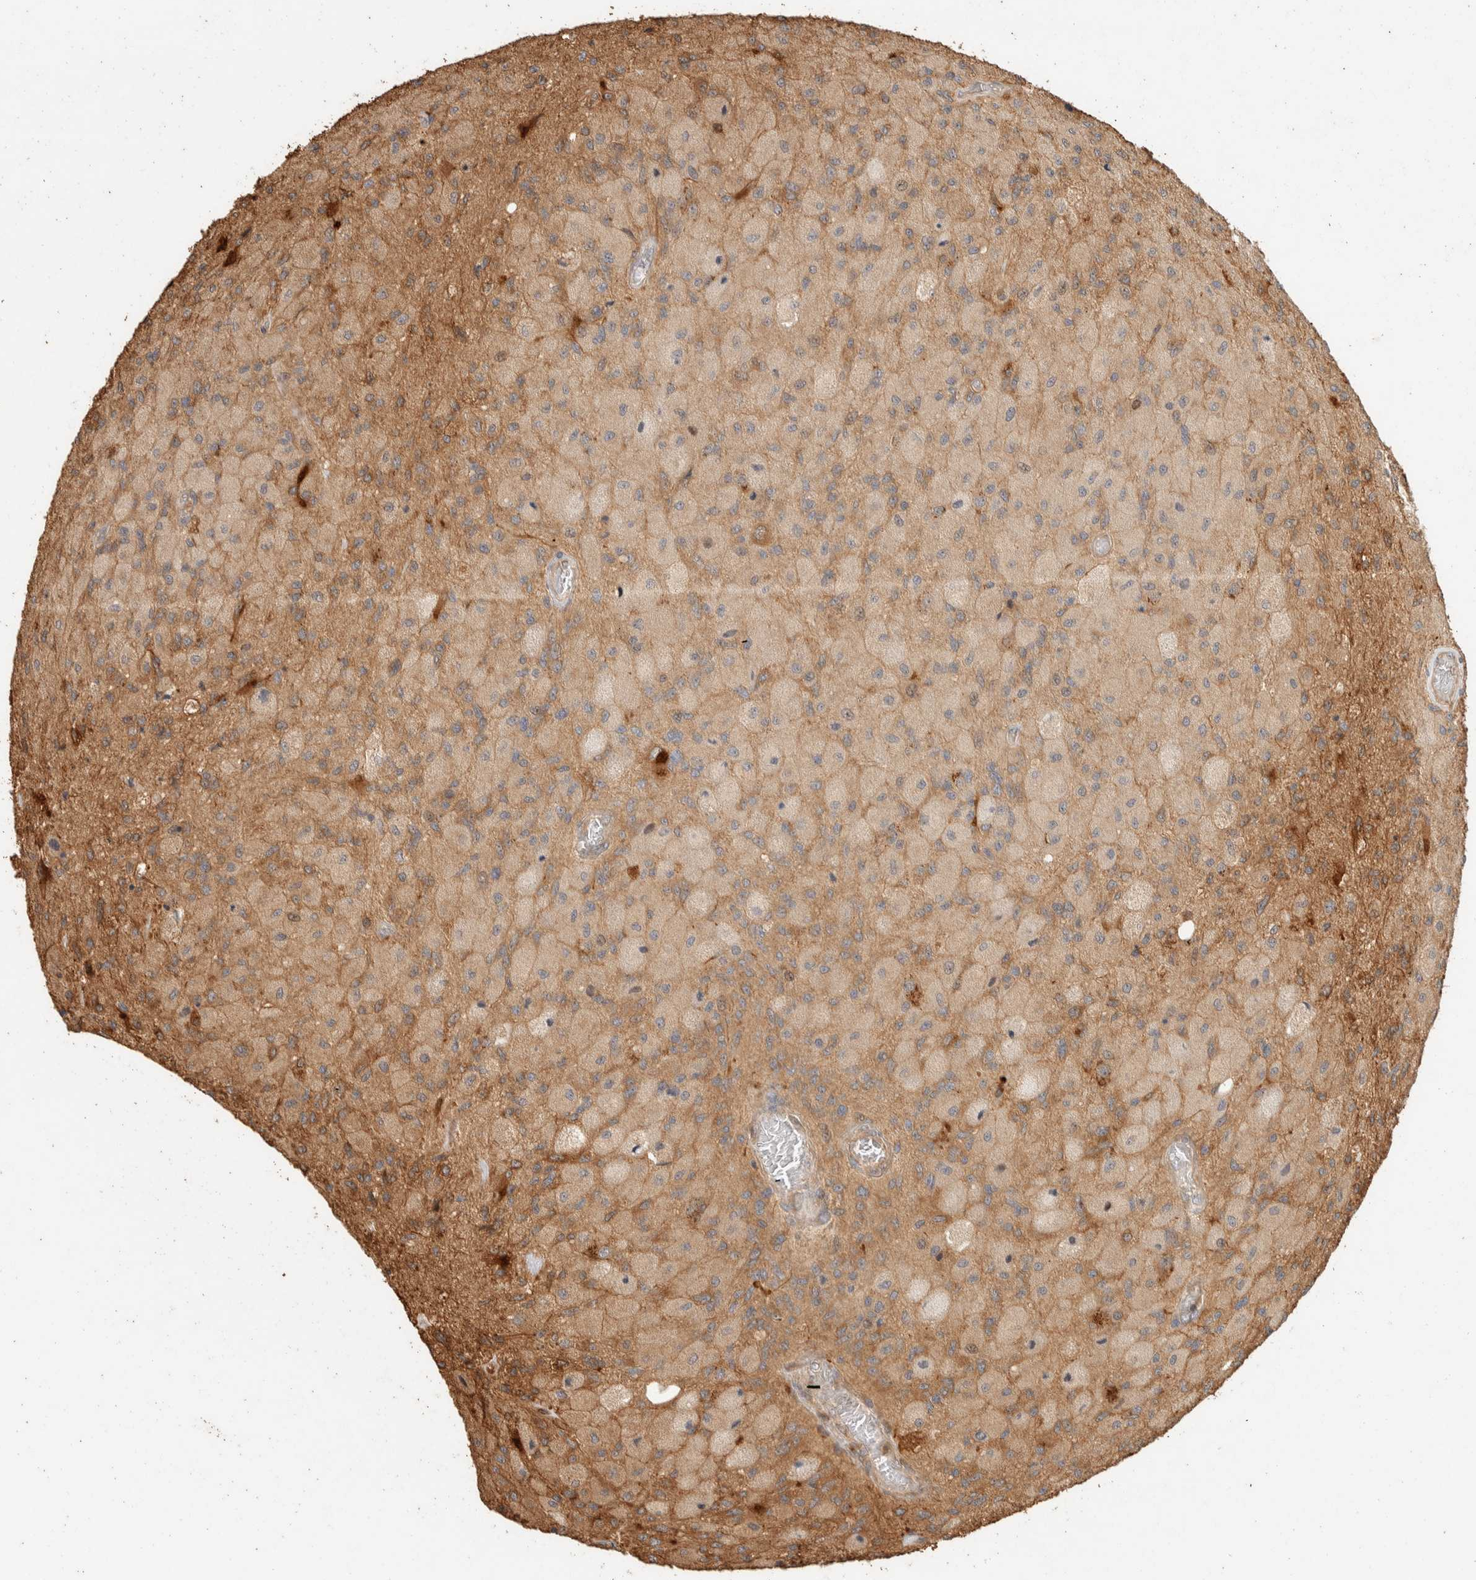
{"staining": {"intensity": "weak", "quantity": "<25%", "location": "cytoplasmic/membranous"}, "tissue": "glioma", "cell_type": "Tumor cells", "image_type": "cancer", "snomed": [{"axis": "morphology", "description": "Normal tissue, NOS"}, {"axis": "morphology", "description": "Glioma, malignant, High grade"}, {"axis": "topography", "description": "Cerebral cortex"}], "caption": "This histopathology image is of malignant glioma (high-grade) stained with immunohistochemistry (IHC) to label a protein in brown with the nuclei are counter-stained blue. There is no positivity in tumor cells.", "gene": "EXOC7", "patient": {"sex": "male", "age": 77}}